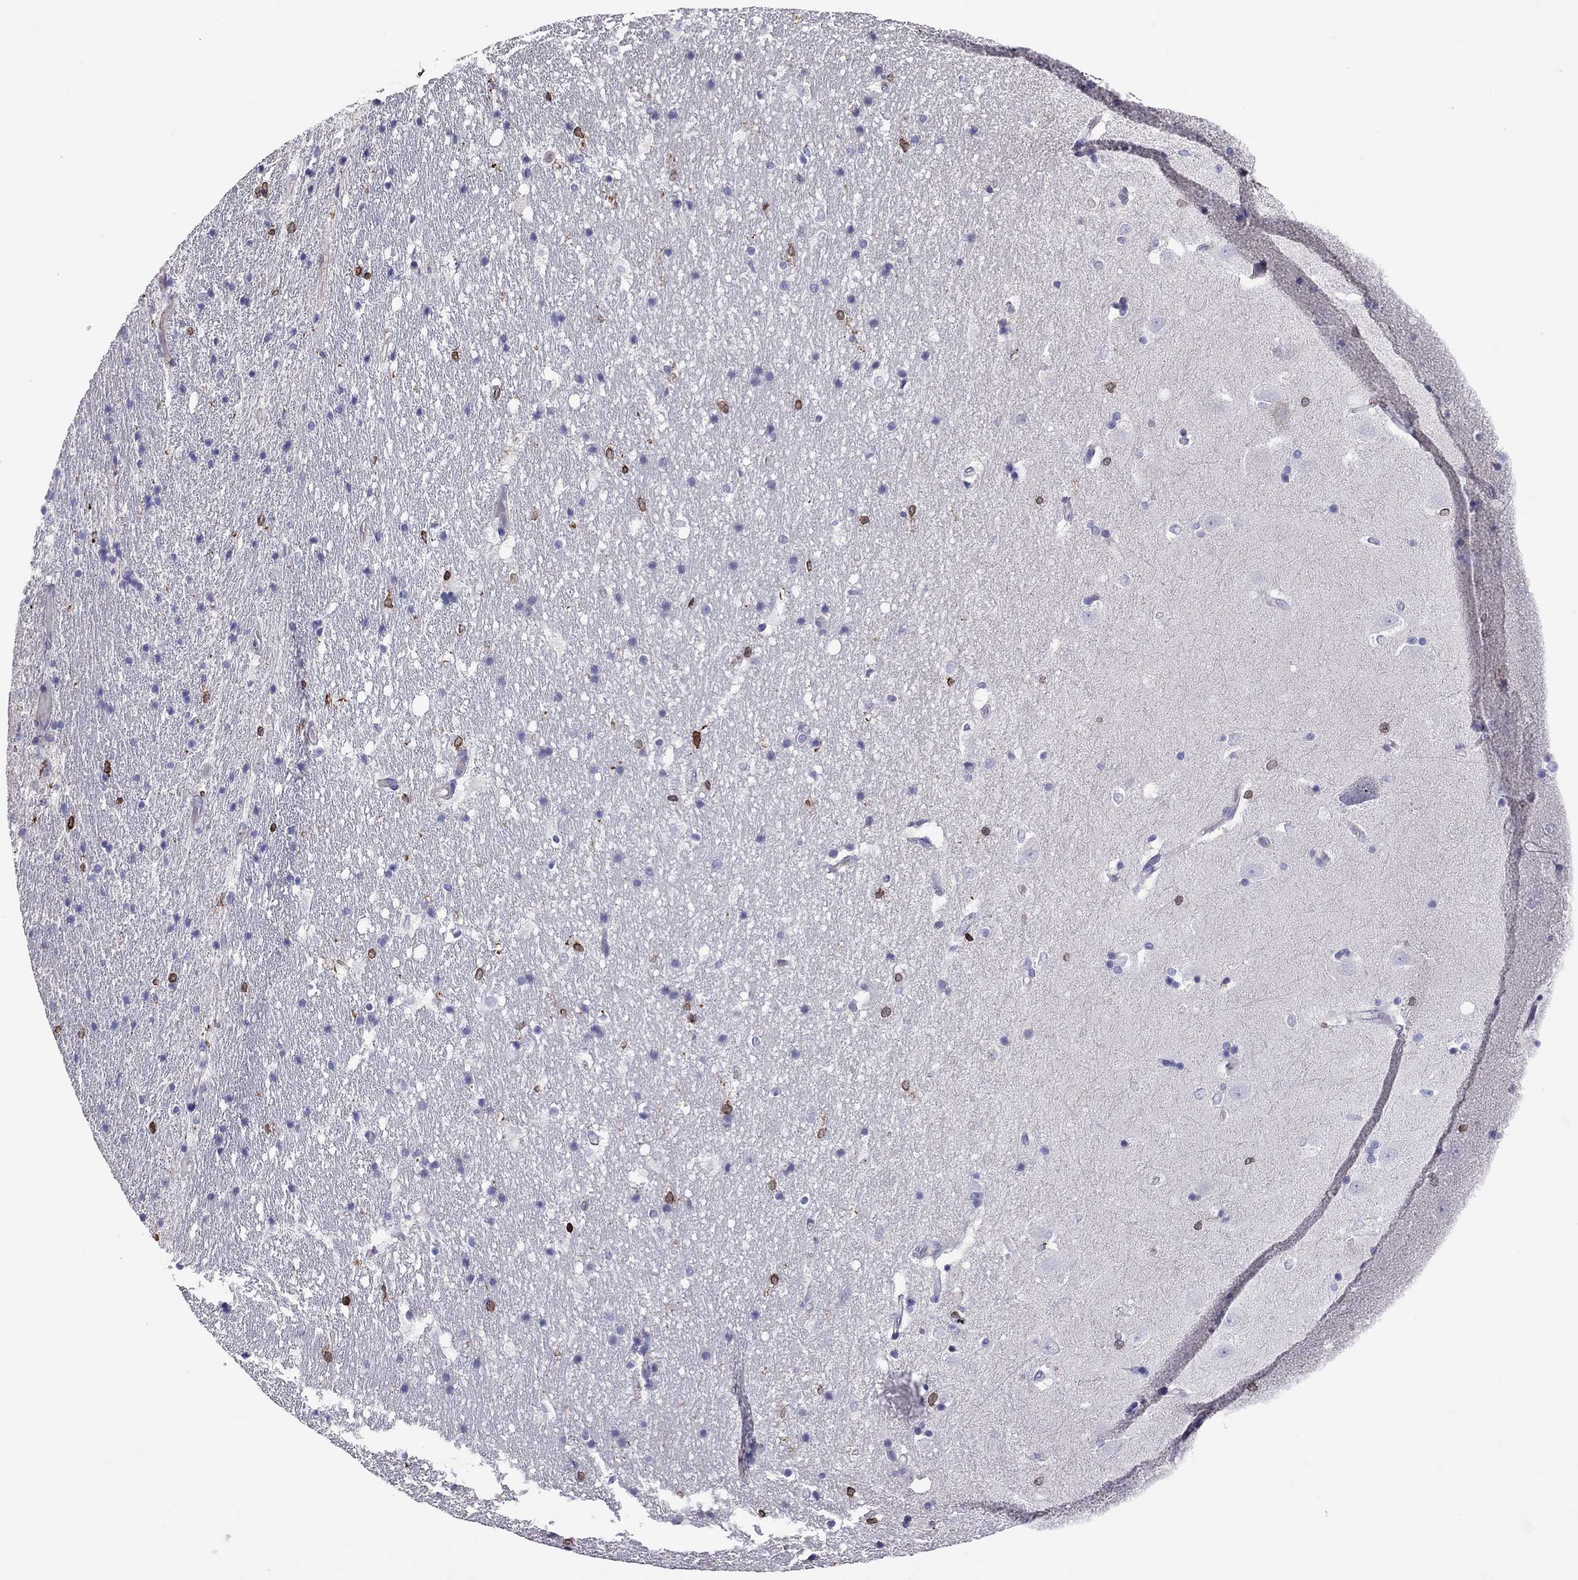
{"staining": {"intensity": "negative", "quantity": "none", "location": "none"}, "tissue": "hippocampus", "cell_type": "Glial cells", "image_type": "normal", "snomed": [{"axis": "morphology", "description": "Normal tissue, NOS"}, {"axis": "topography", "description": "Hippocampus"}], "caption": "DAB (3,3'-diaminobenzidine) immunohistochemical staining of unremarkable human hippocampus shows no significant staining in glial cells.", "gene": "ADORA2A", "patient": {"sex": "male", "age": 49}}